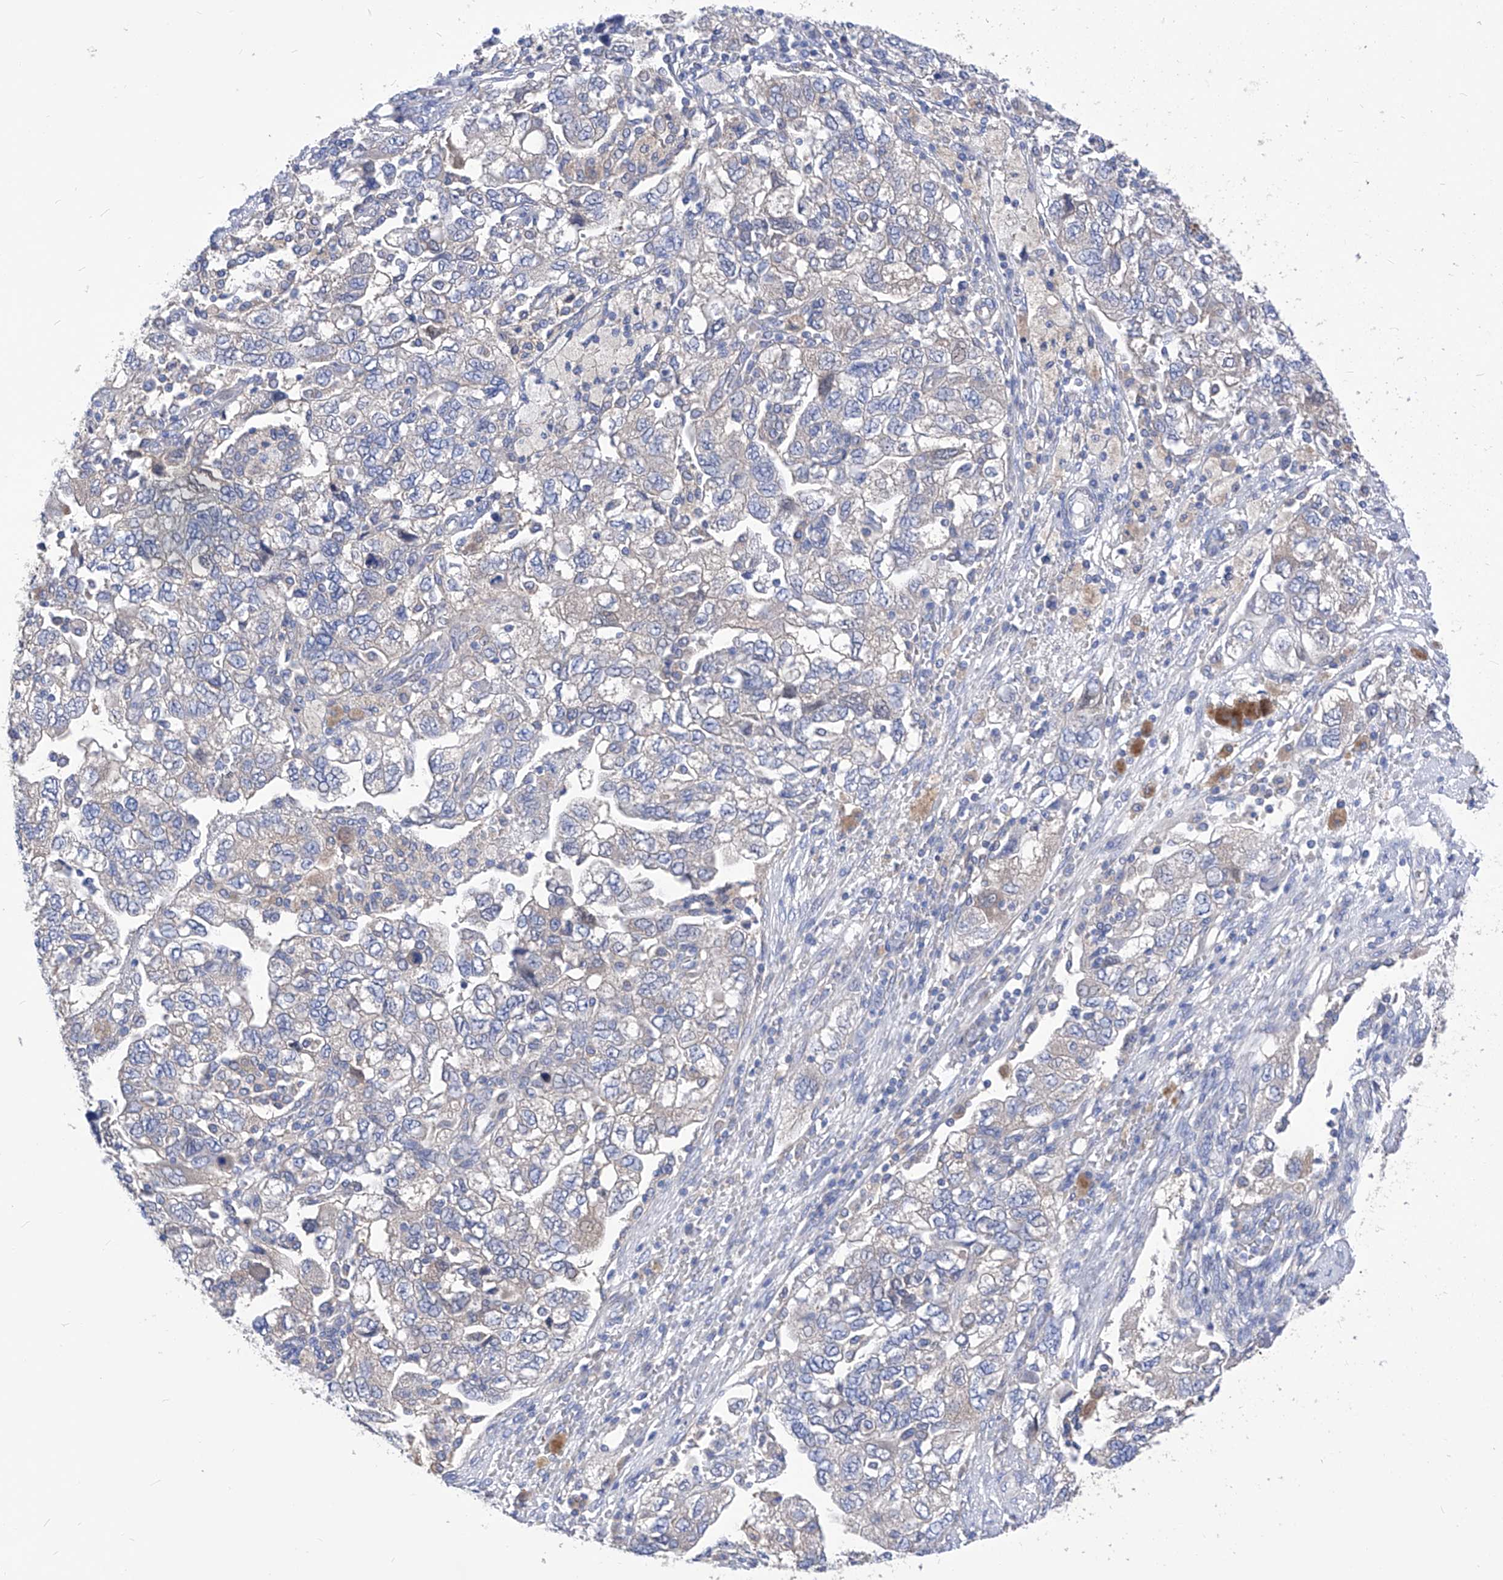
{"staining": {"intensity": "negative", "quantity": "none", "location": "none"}, "tissue": "ovarian cancer", "cell_type": "Tumor cells", "image_type": "cancer", "snomed": [{"axis": "morphology", "description": "Carcinoma, NOS"}, {"axis": "morphology", "description": "Cystadenocarcinoma, serous, NOS"}, {"axis": "topography", "description": "Ovary"}], "caption": "A high-resolution histopathology image shows IHC staining of ovarian cancer, which displays no significant positivity in tumor cells.", "gene": "XPNPEP1", "patient": {"sex": "female", "age": 69}}